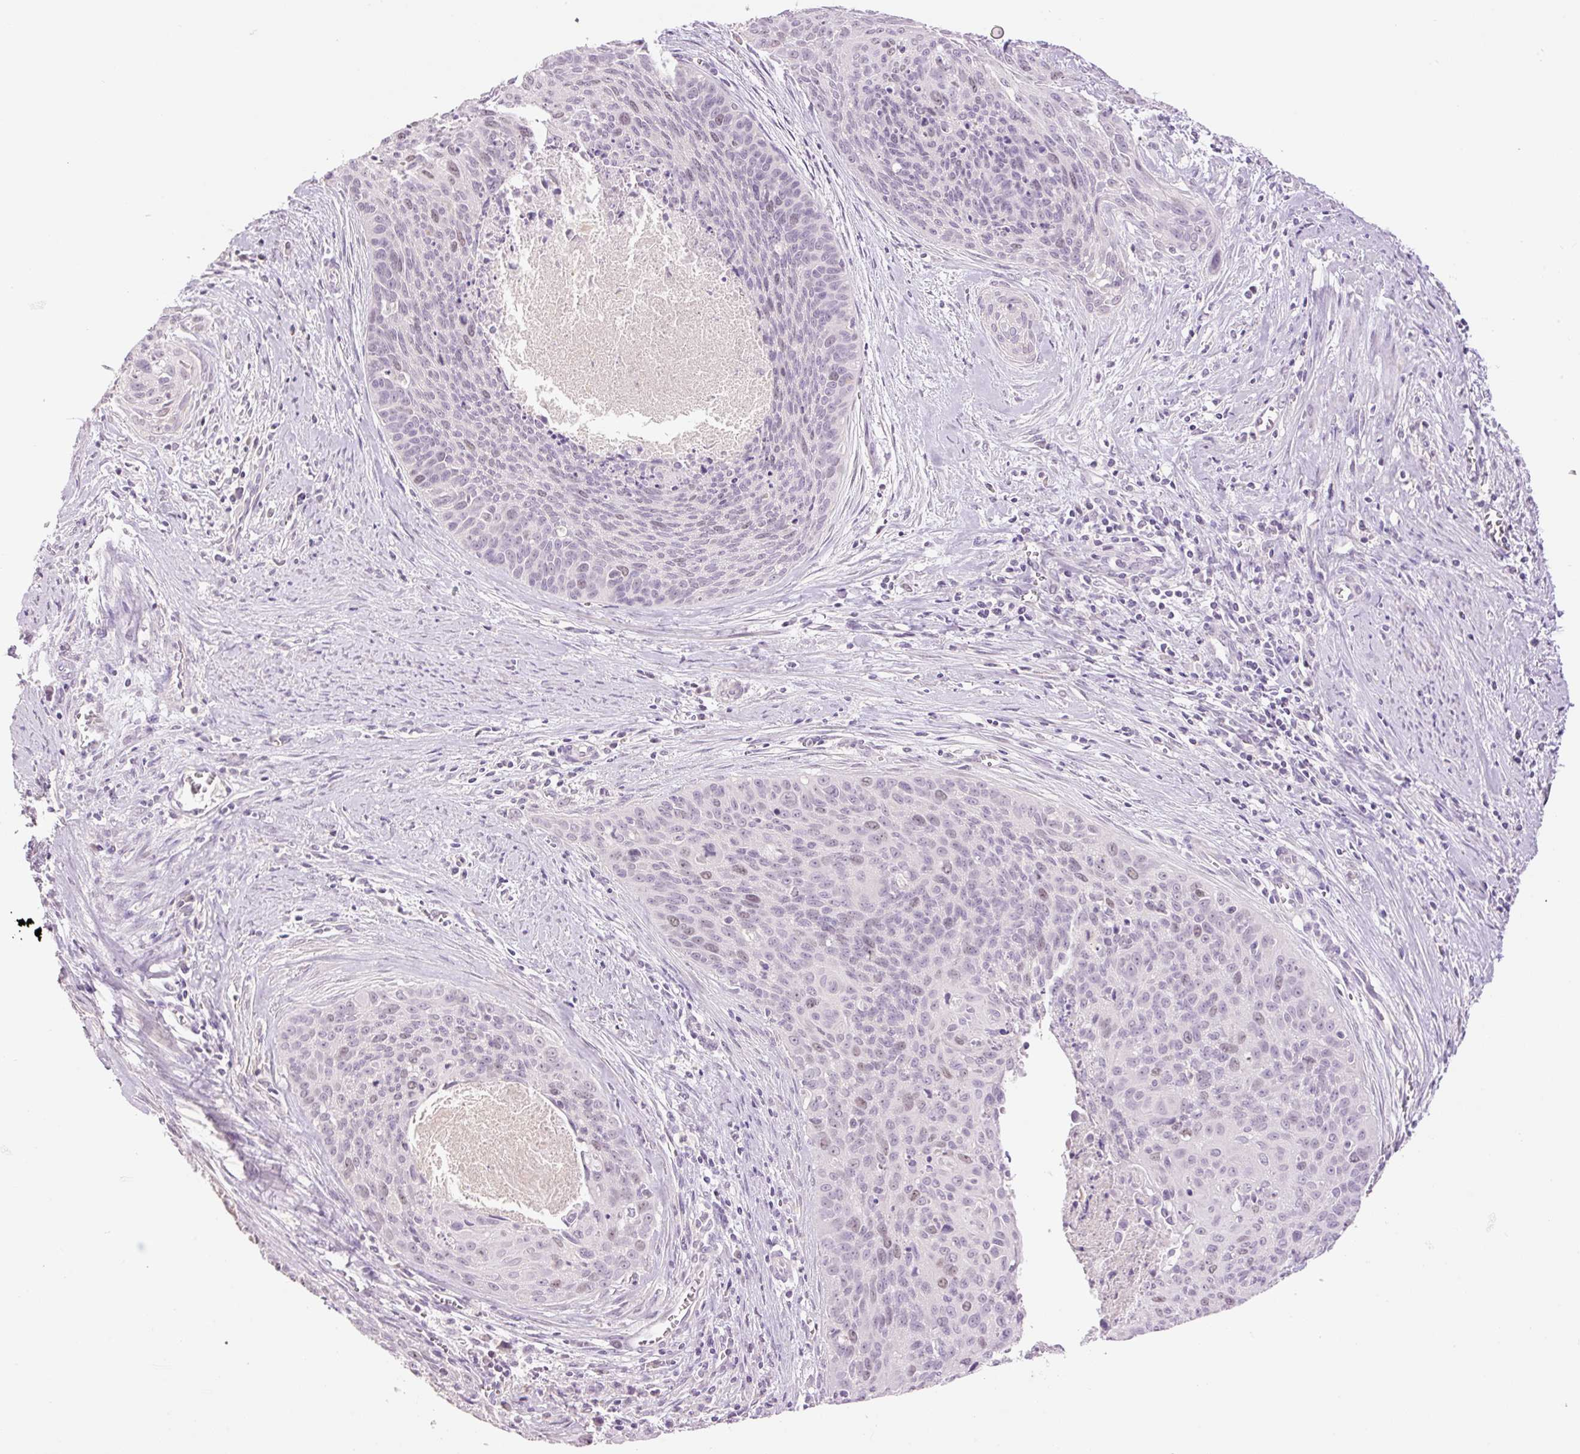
{"staining": {"intensity": "weak", "quantity": "<25%", "location": "nuclear"}, "tissue": "cervical cancer", "cell_type": "Tumor cells", "image_type": "cancer", "snomed": [{"axis": "morphology", "description": "Squamous cell carcinoma, NOS"}, {"axis": "topography", "description": "Cervix"}], "caption": "Tumor cells show no significant positivity in cervical cancer (squamous cell carcinoma).", "gene": "LY6G6D", "patient": {"sex": "female", "age": 55}}